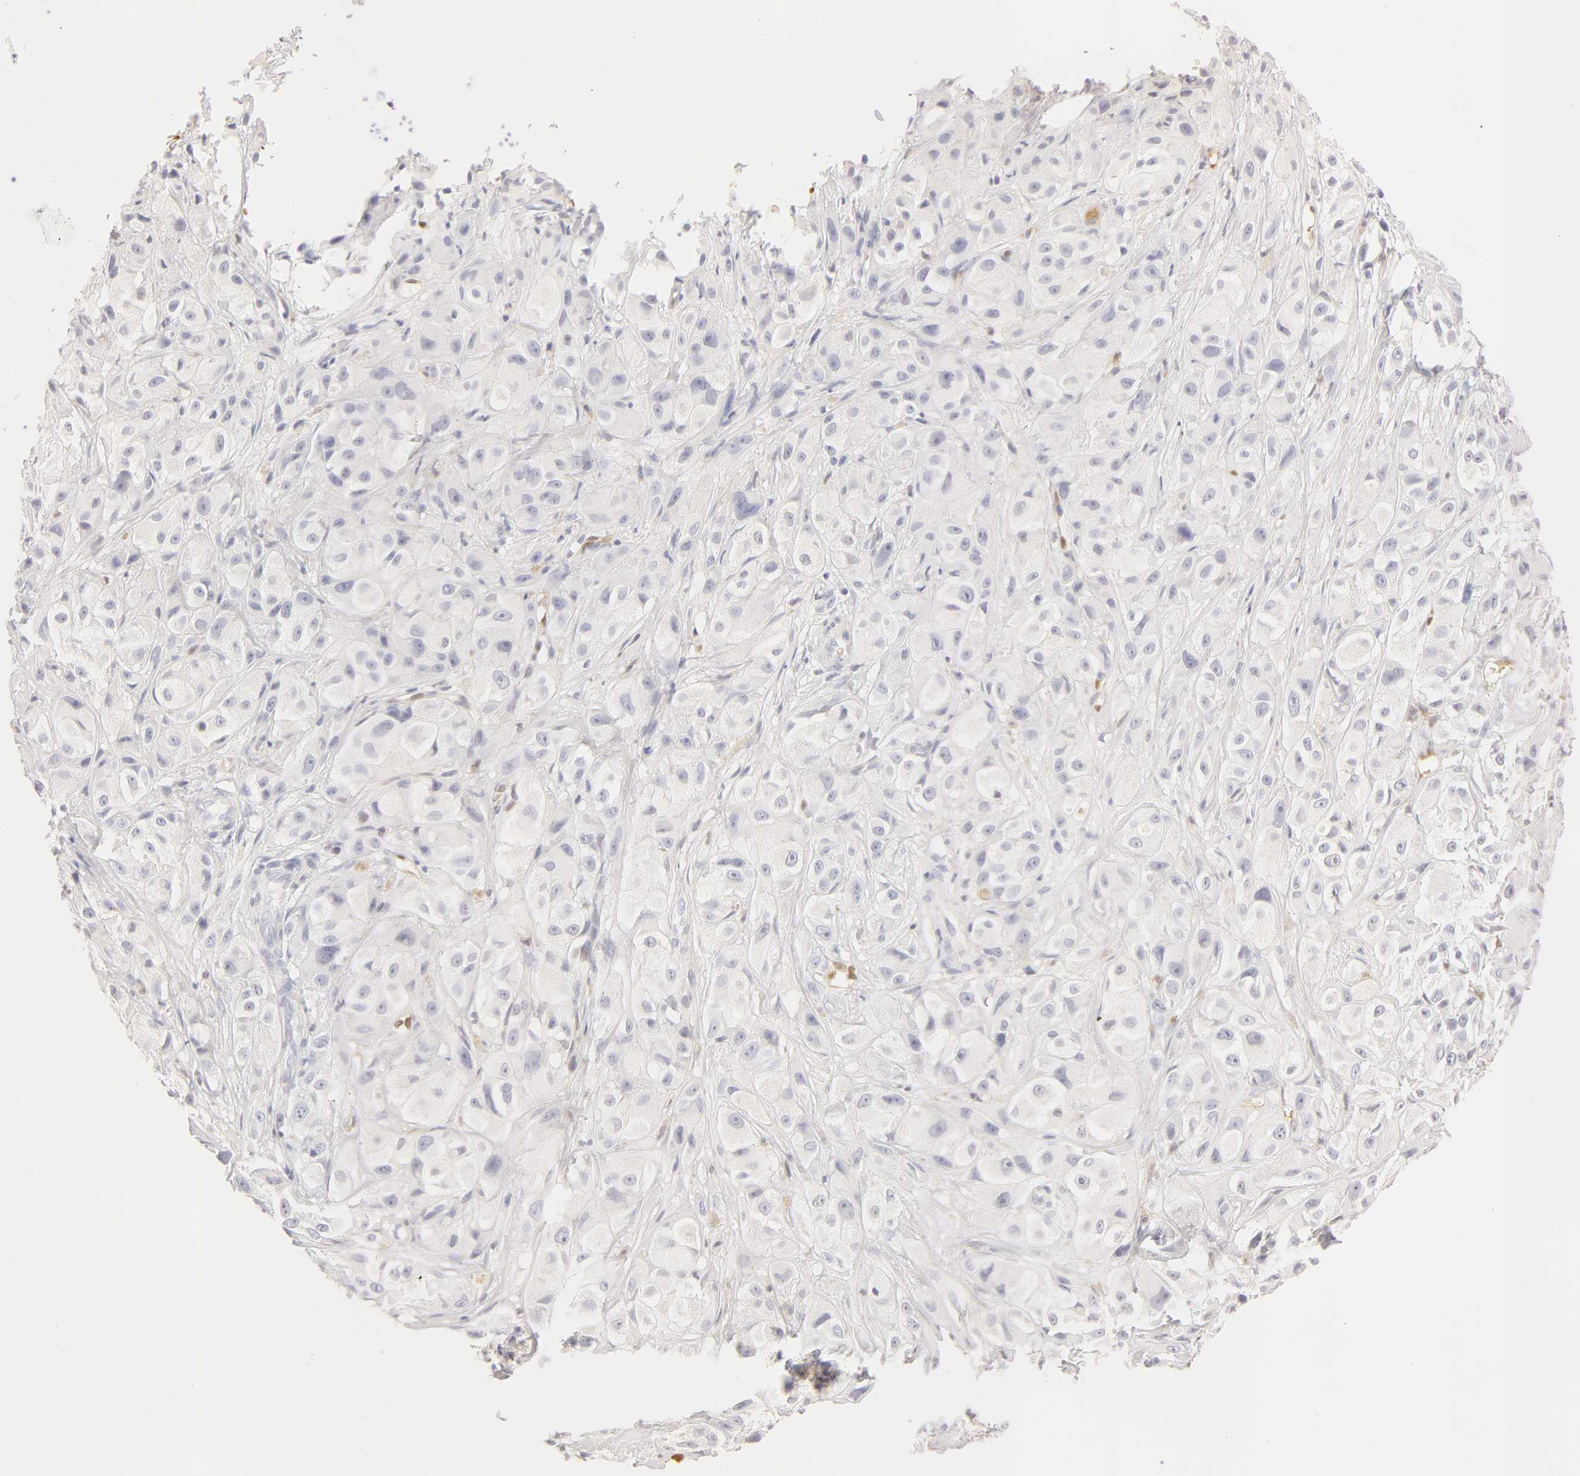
{"staining": {"intensity": "negative", "quantity": "none", "location": "none"}, "tissue": "melanoma", "cell_type": "Tumor cells", "image_type": "cancer", "snomed": [{"axis": "morphology", "description": "Malignant melanoma, NOS"}, {"axis": "topography", "description": "Skin"}], "caption": "Histopathology image shows no significant protein staining in tumor cells of melanoma. The staining was performed using DAB (3,3'-diaminobenzidine) to visualize the protein expression in brown, while the nuclei were stained in blue with hematoxylin (Magnification: 20x).", "gene": "CA2", "patient": {"sex": "male", "age": 56}}